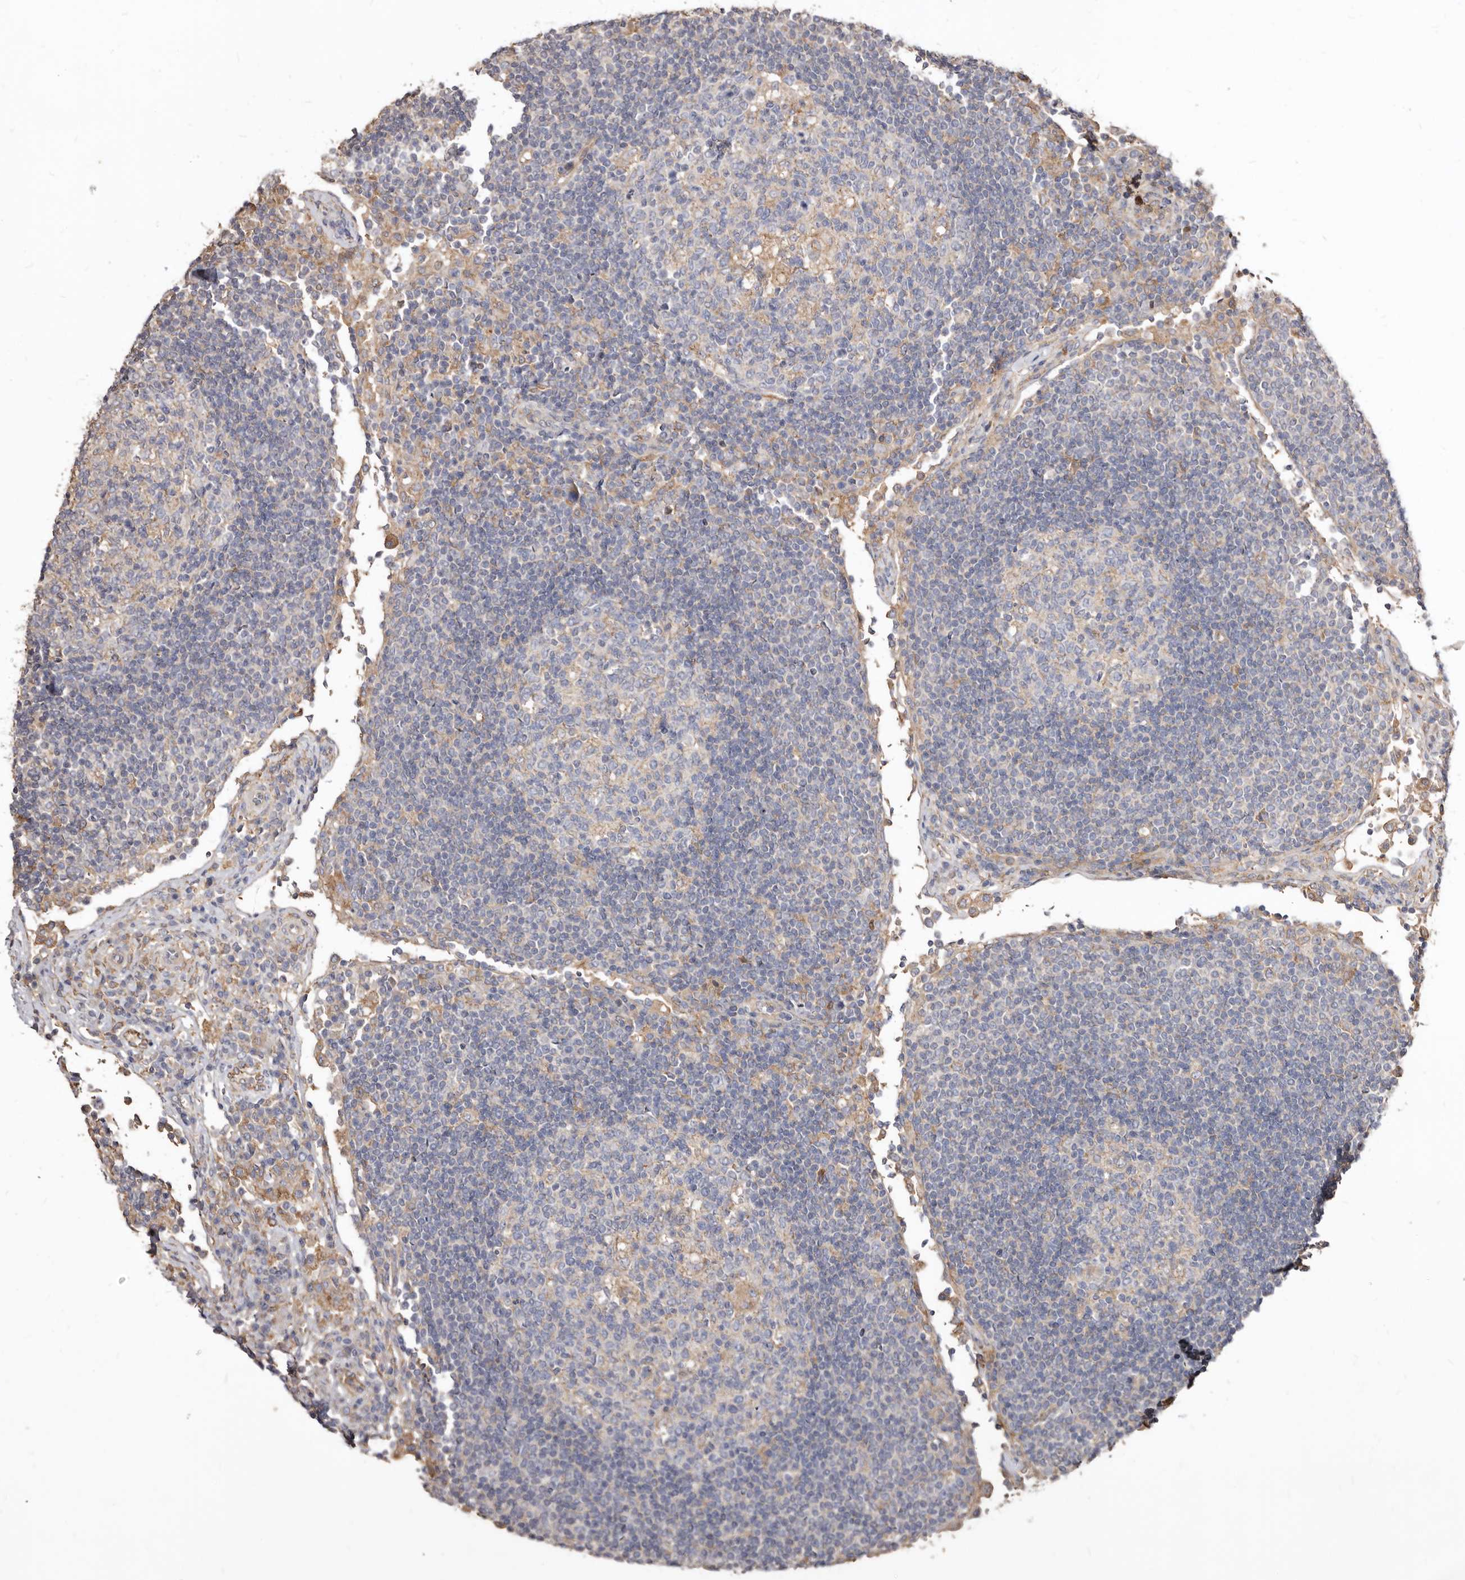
{"staining": {"intensity": "negative", "quantity": "none", "location": "none"}, "tissue": "lymph node", "cell_type": "Germinal center cells", "image_type": "normal", "snomed": [{"axis": "morphology", "description": "Normal tissue, NOS"}, {"axis": "topography", "description": "Lymph node"}], "caption": "IHC of unremarkable human lymph node reveals no expression in germinal center cells.", "gene": "LRRC25", "patient": {"sex": "female", "age": 53}}